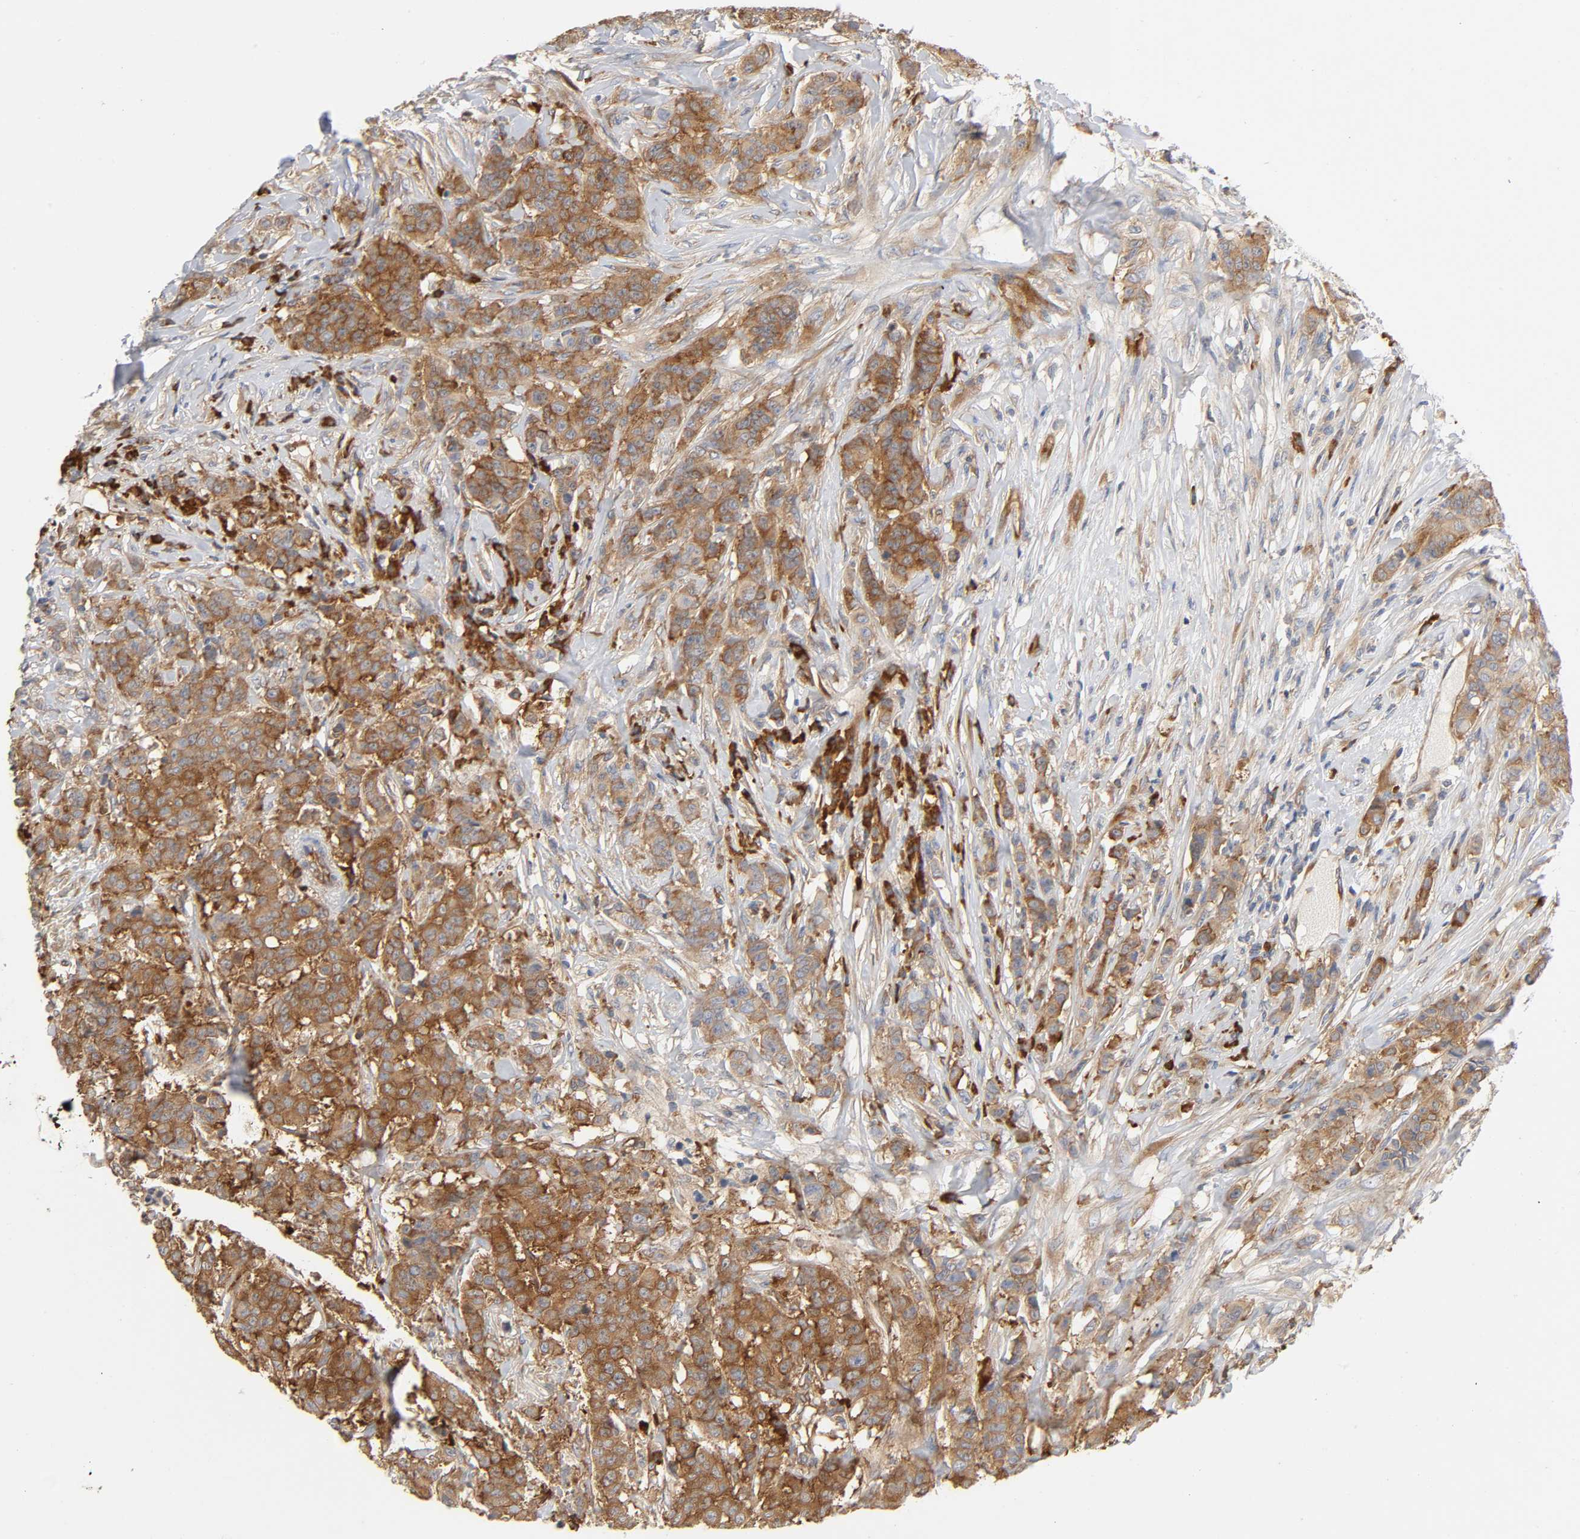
{"staining": {"intensity": "moderate", "quantity": ">75%", "location": "cytoplasmic/membranous"}, "tissue": "breast cancer", "cell_type": "Tumor cells", "image_type": "cancer", "snomed": [{"axis": "morphology", "description": "Duct carcinoma"}, {"axis": "topography", "description": "Breast"}], "caption": "Moderate cytoplasmic/membranous expression is appreciated in about >75% of tumor cells in breast cancer.", "gene": "SCHIP1", "patient": {"sex": "female", "age": 40}}